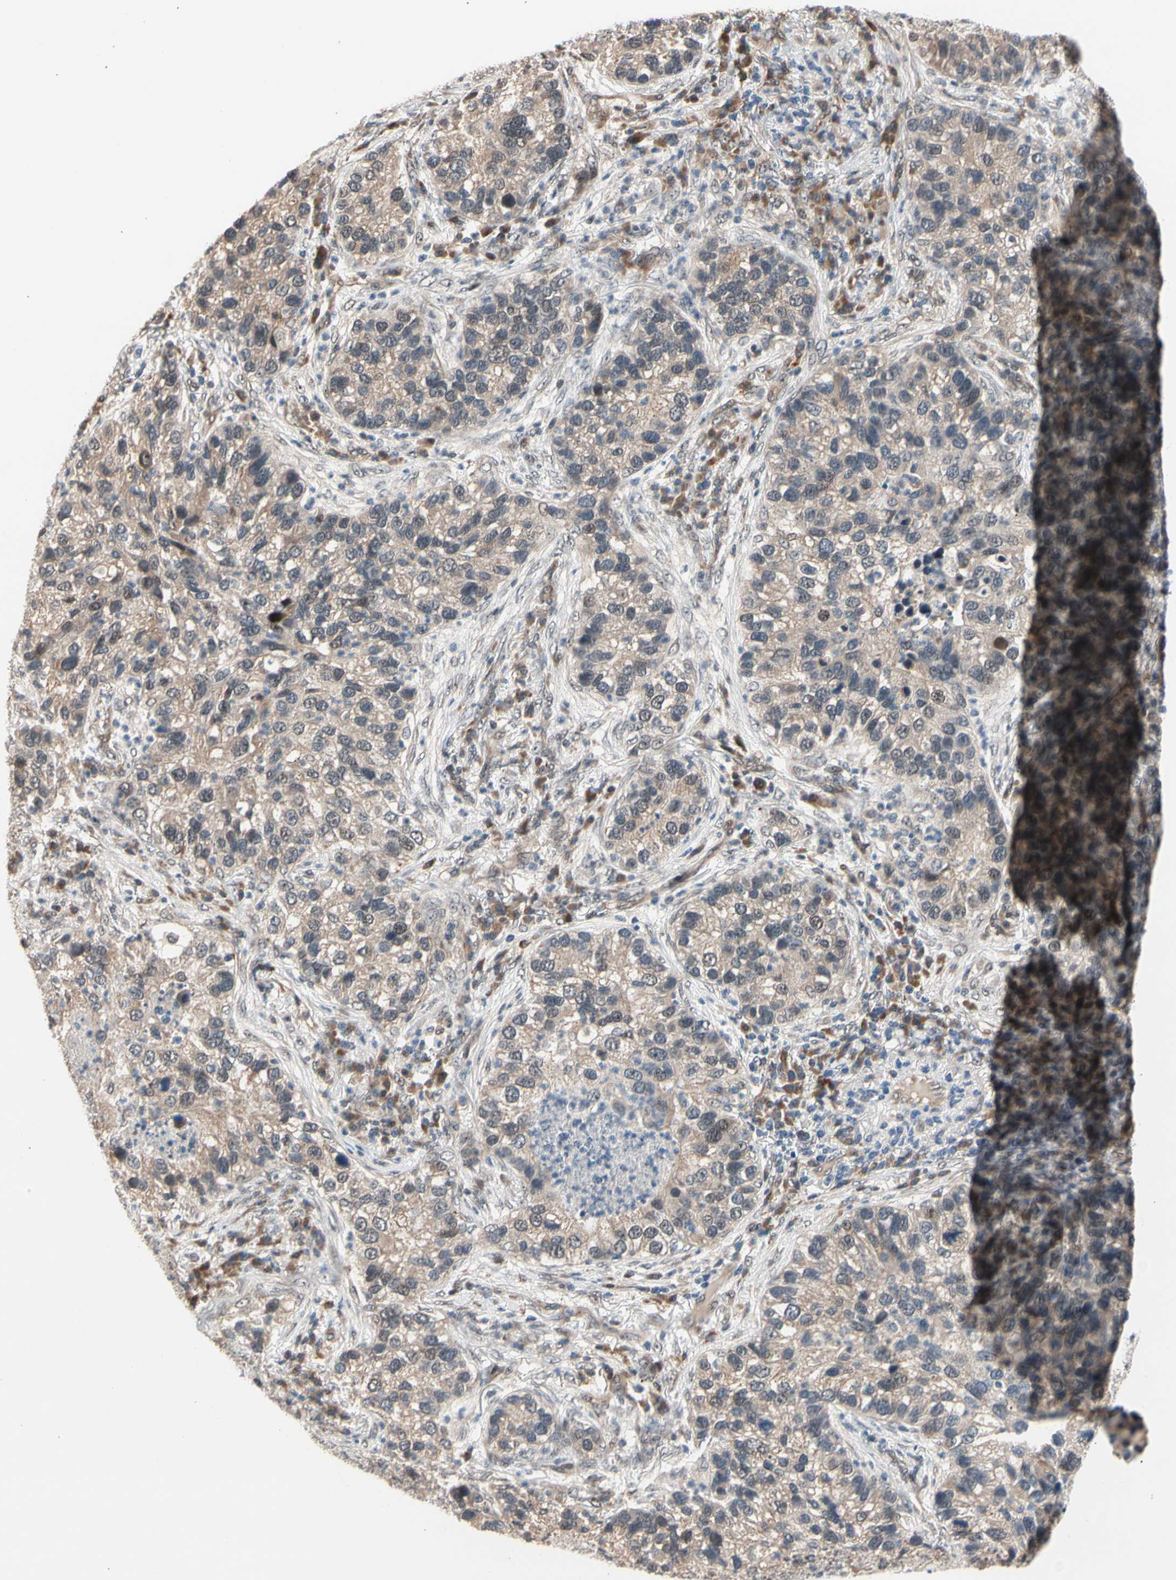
{"staining": {"intensity": "weak", "quantity": ">75%", "location": "cytoplasmic/membranous"}, "tissue": "lung cancer", "cell_type": "Tumor cells", "image_type": "cancer", "snomed": [{"axis": "morphology", "description": "Normal tissue, NOS"}, {"axis": "morphology", "description": "Adenocarcinoma, NOS"}, {"axis": "topography", "description": "Bronchus"}, {"axis": "topography", "description": "Lung"}], "caption": "Approximately >75% of tumor cells in human lung adenocarcinoma demonstrate weak cytoplasmic/membranous protein staining as visualized by brown immunohistochemical staining.", "gene": "NGEF", "patient": {"sex": "male", "age": 54}}